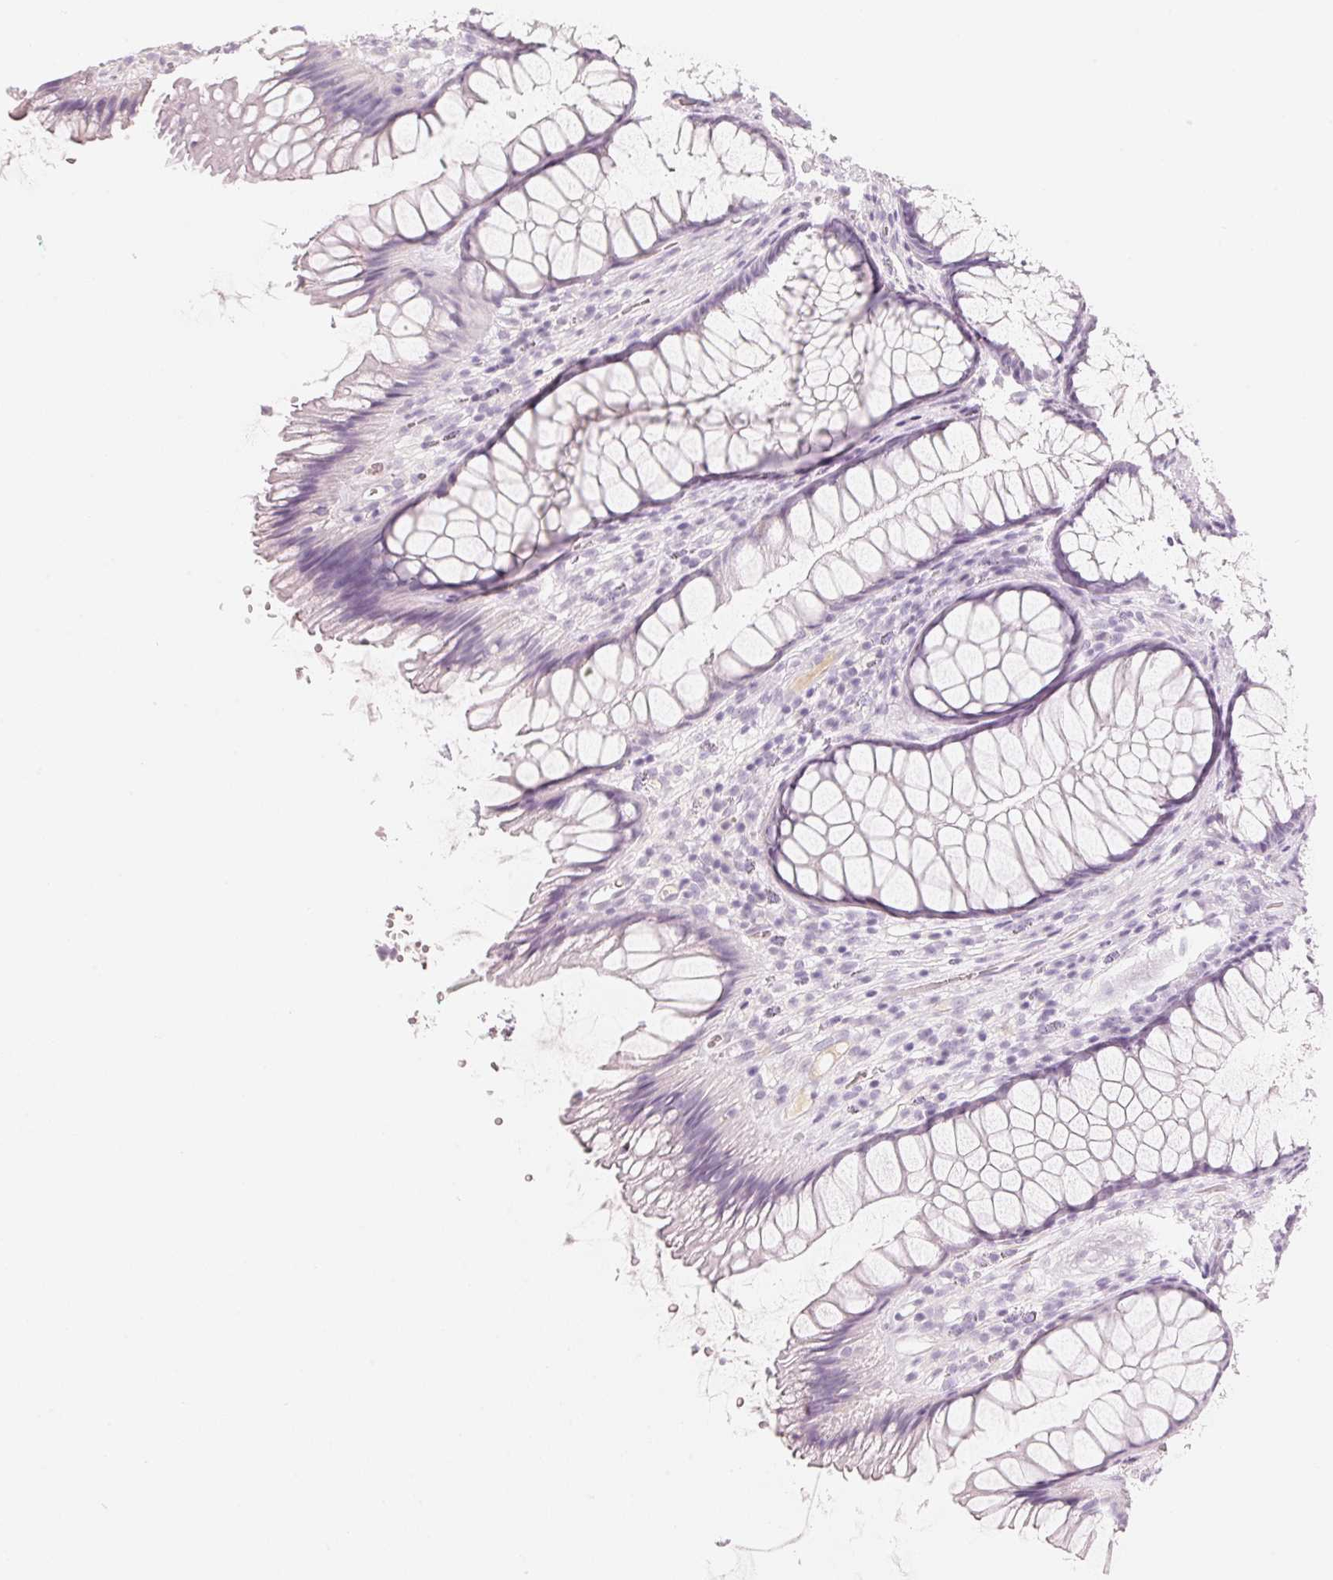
{"staining": {"intensity": "negative", "quantity": "none", "location": "none"}, "tissue": "rectum", "cell_type": "Glandular cells", "image_type": "normal", "snomed": [{"axis": "morphology", "description": "Normal tissue, NOS"}, {"axis": "topography", "description": "Rectum"}], "caption": "This is an IHC image of unremarkable human rectum. There is no staining in glandular cells.", "gene": "CFHR2", "patient": {"sex": "male", "age": 53}}